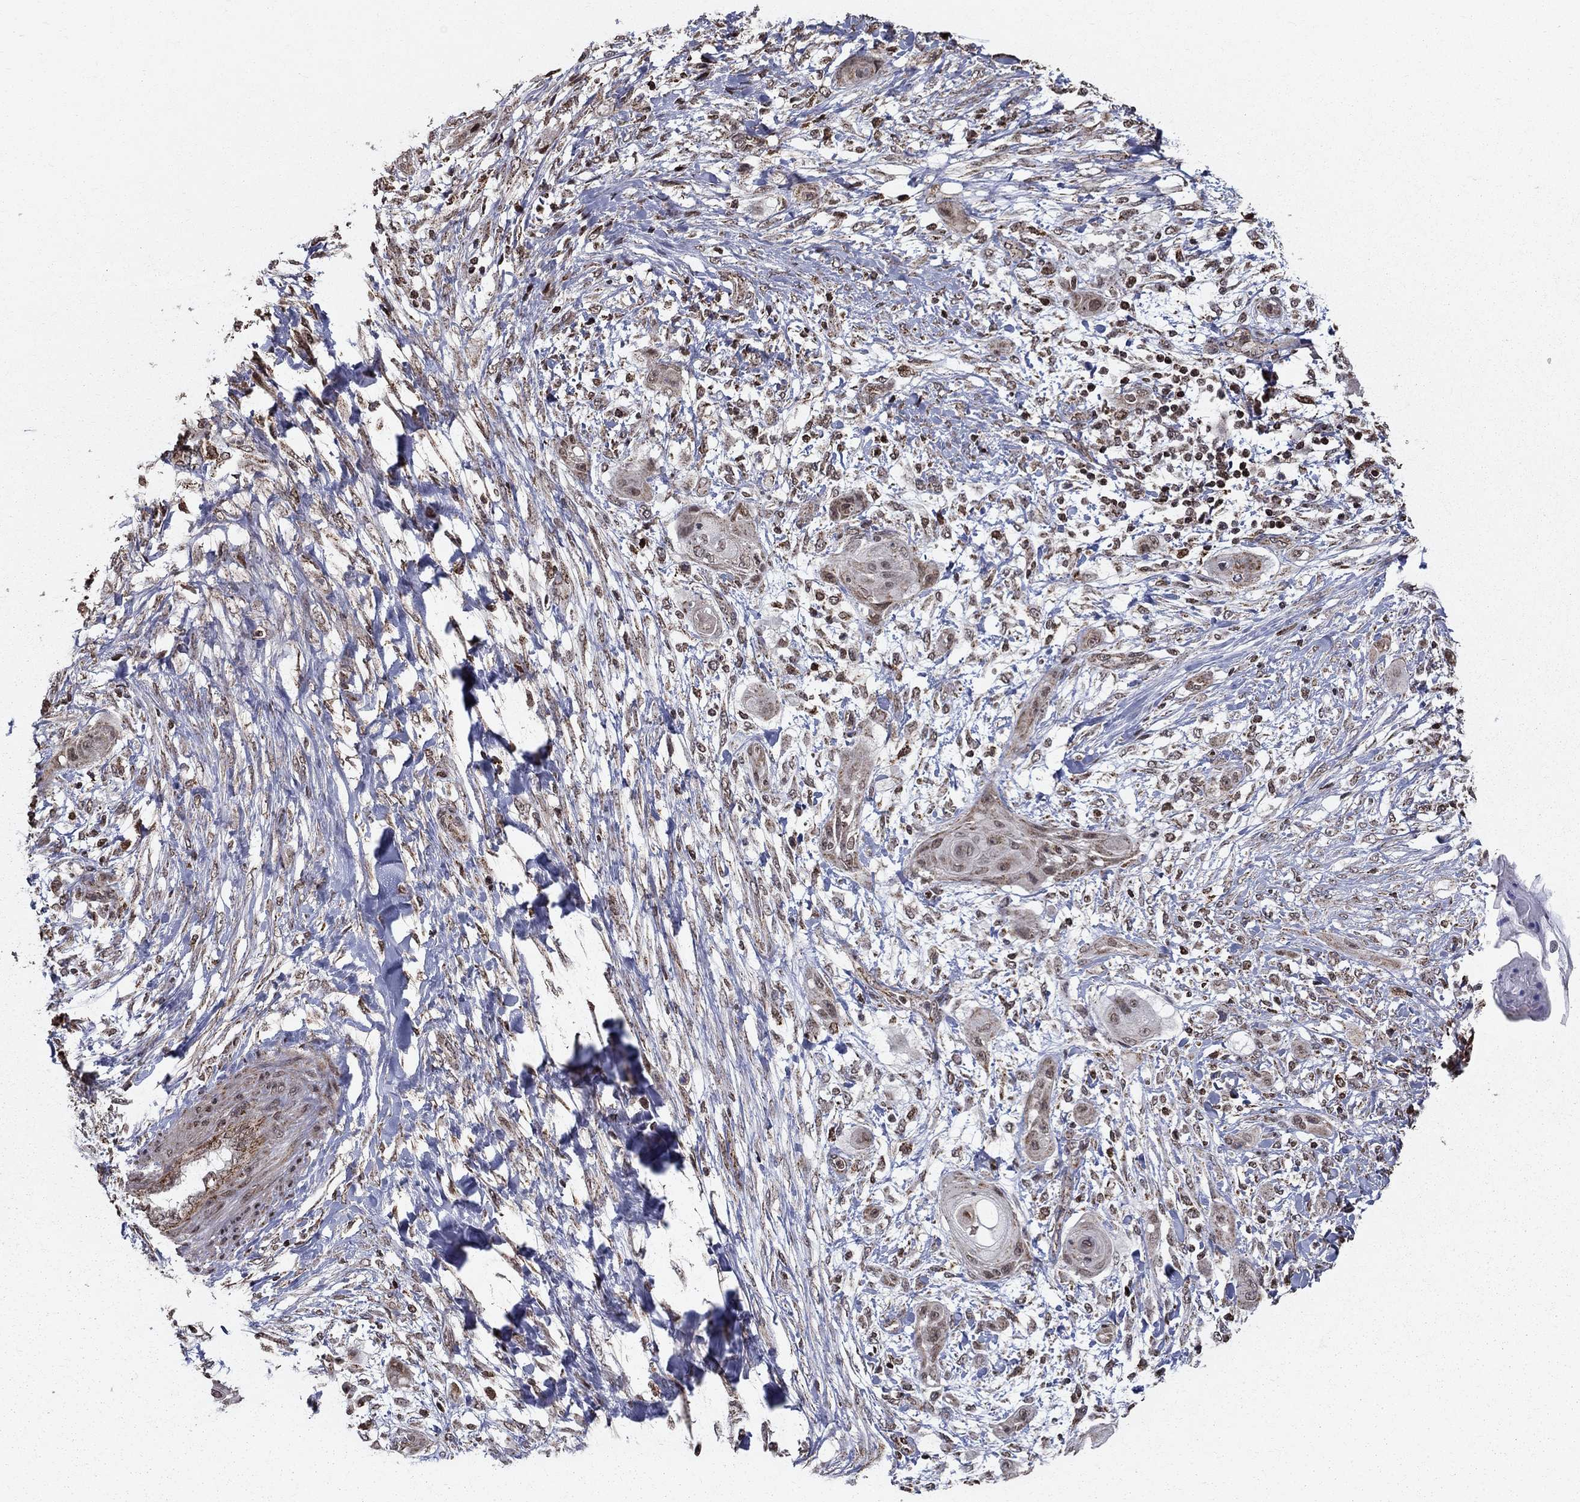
{"staining": {"intensity": "weak", "quantity": "25%-75%", "location": "cytoplasmic/membranous"}, "tissue": "skin cancer", "cell_type": "Tumor cells", "image_type": "cancer", "snomed": [{"axis": "morphology", "description": "Squamous cell carcinoma, NOS"}, {"axis": "topography", "description": "Skin"}], "caption": "This is an image of IHC staining of skin cancer (squamous cell carcinoma), which shows weak staining in the cytoplasmic/membranous of tumor cells.", "gene": "ACOT13", "patient": {"sex": "male", "age": 62}}